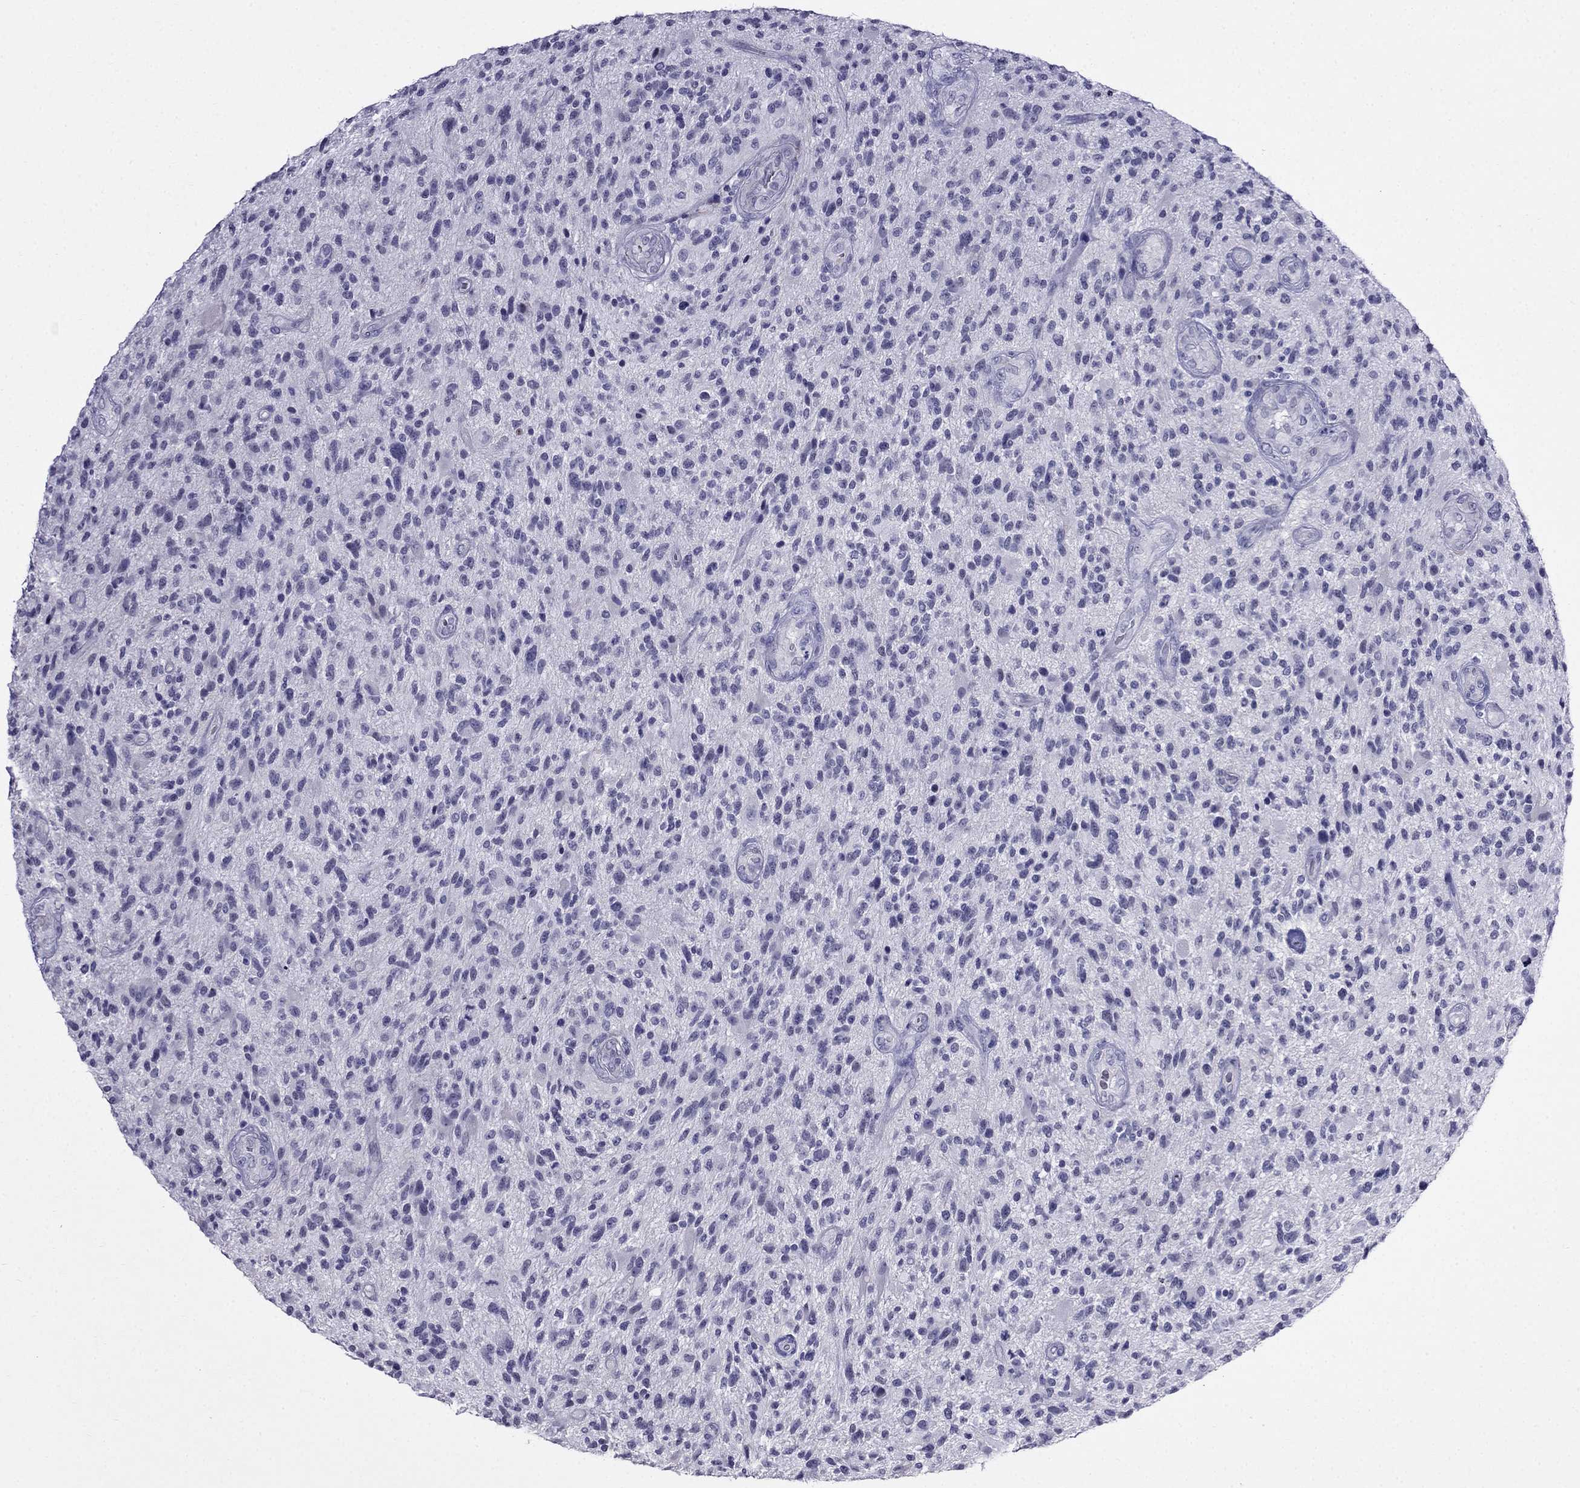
{"staining": {"intensity": "negative", "quantity": "none", "location": "none"}, "tissue": "glioma", "cell_type": "Tumor cells", "image_type": "cancer", "snomed": [{"axis": "morphology", "description": "Glioma, malignant, High grade"}, {"axis": "topography", "description": "Brain"}], "caption": "Tumor cells show no significant protein staining in malignant high-grade glioma.", "gene": "MGP", "patient": {"sex": "male", "age": 47}}